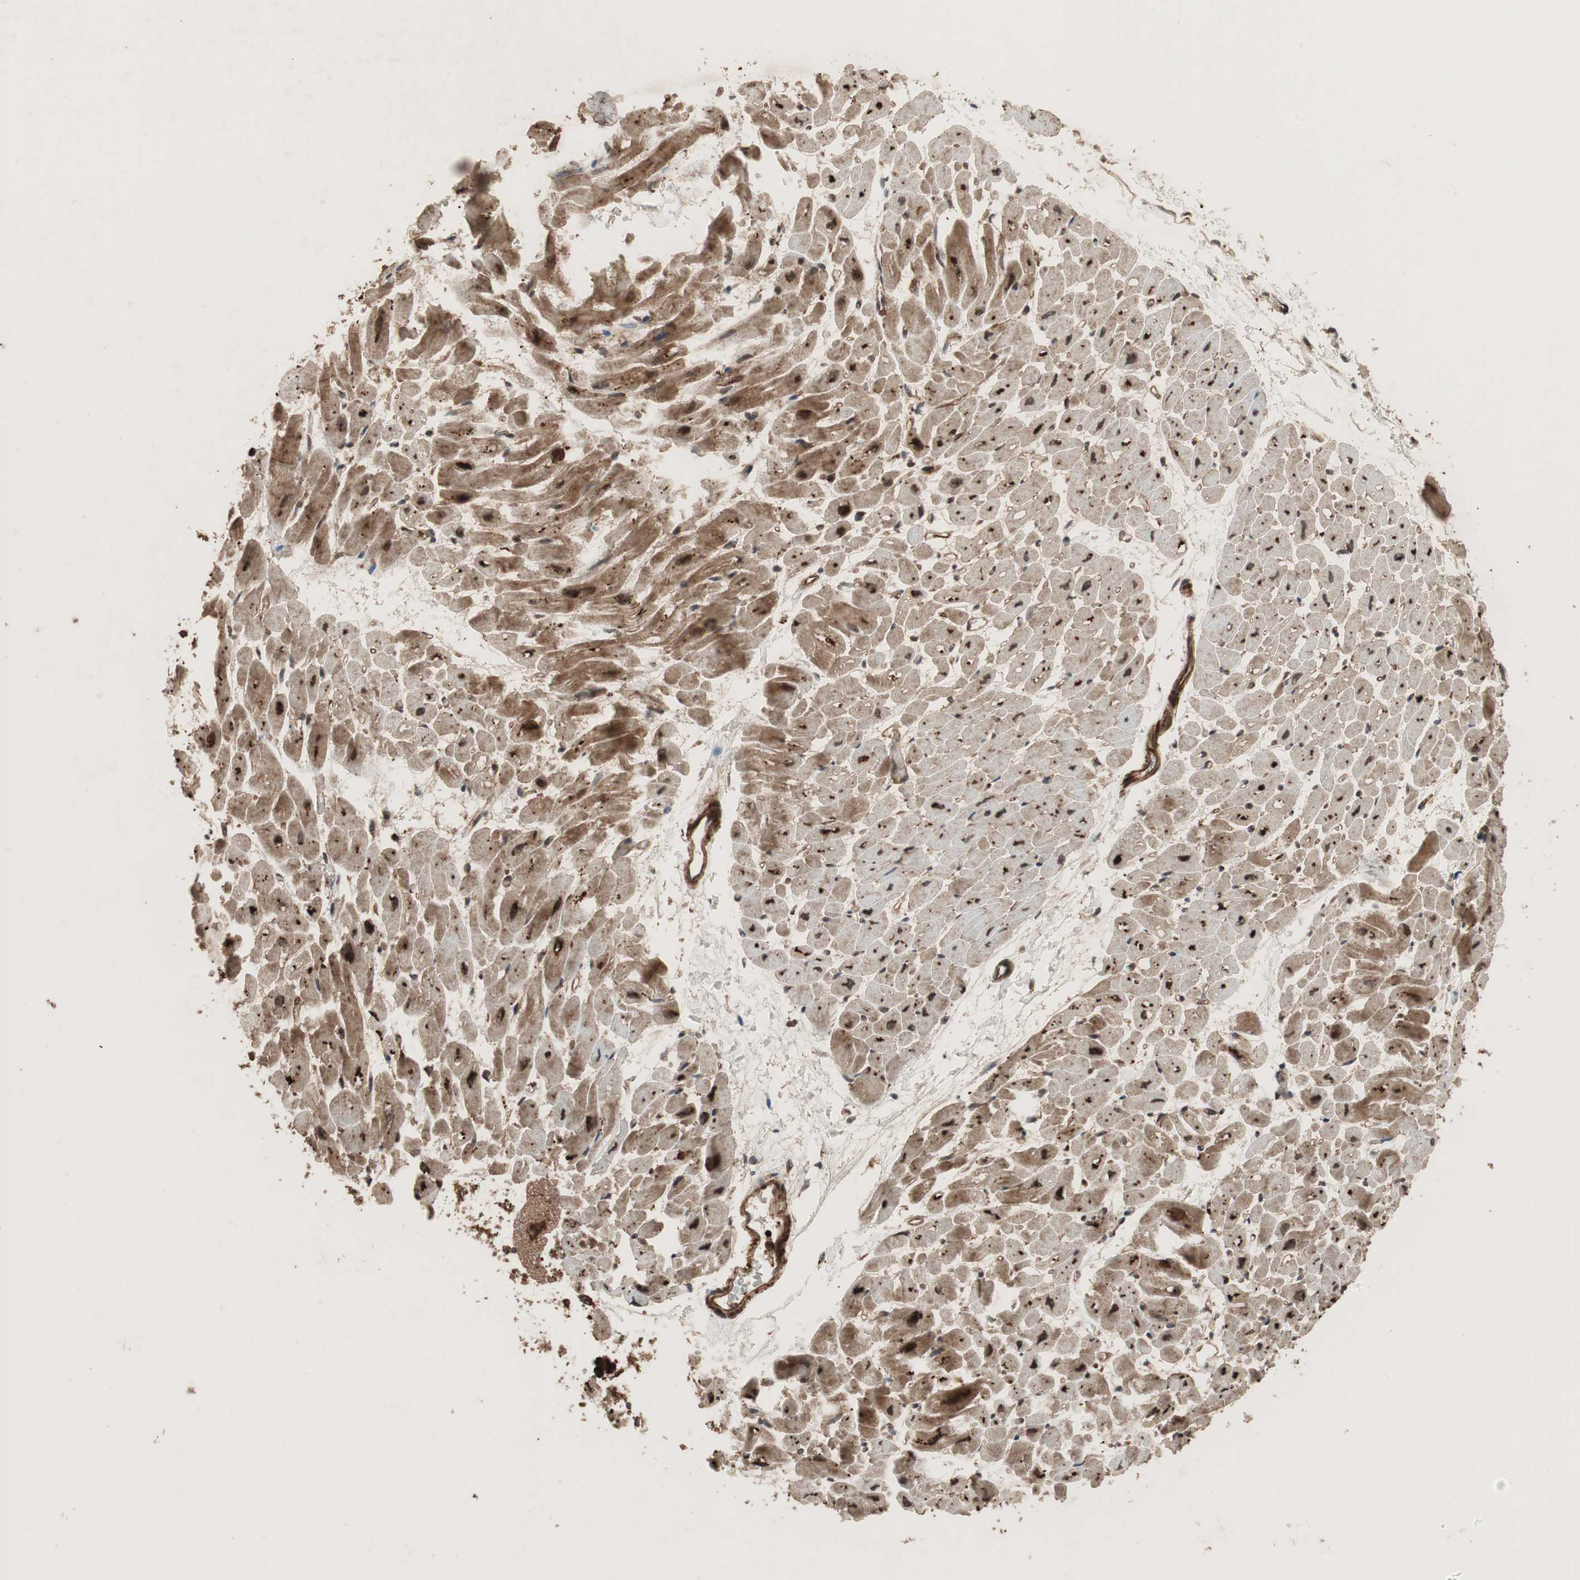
{"staining": {"intensity": "strong", "quantity": ">75%", "location": "cytoplasmic/membranous"}, "tissue": "heart muscle", "cell_type": "Cardiomyocytes", "image_type": "normal", "snomed": [{"axis": "morphology", "description": "Normal tissue, NOS"}, {"axis": "topography", "description": "Heart"}], "caption": "This micrograph shows immunohistochemistry staining of unremarkable heart muscle, with high strong cytoplasmic/membranous positivity in about >75% of cardiomyocytes.", "gene": "RAB1A", "patient": {"sex": "male", "age": 45}}